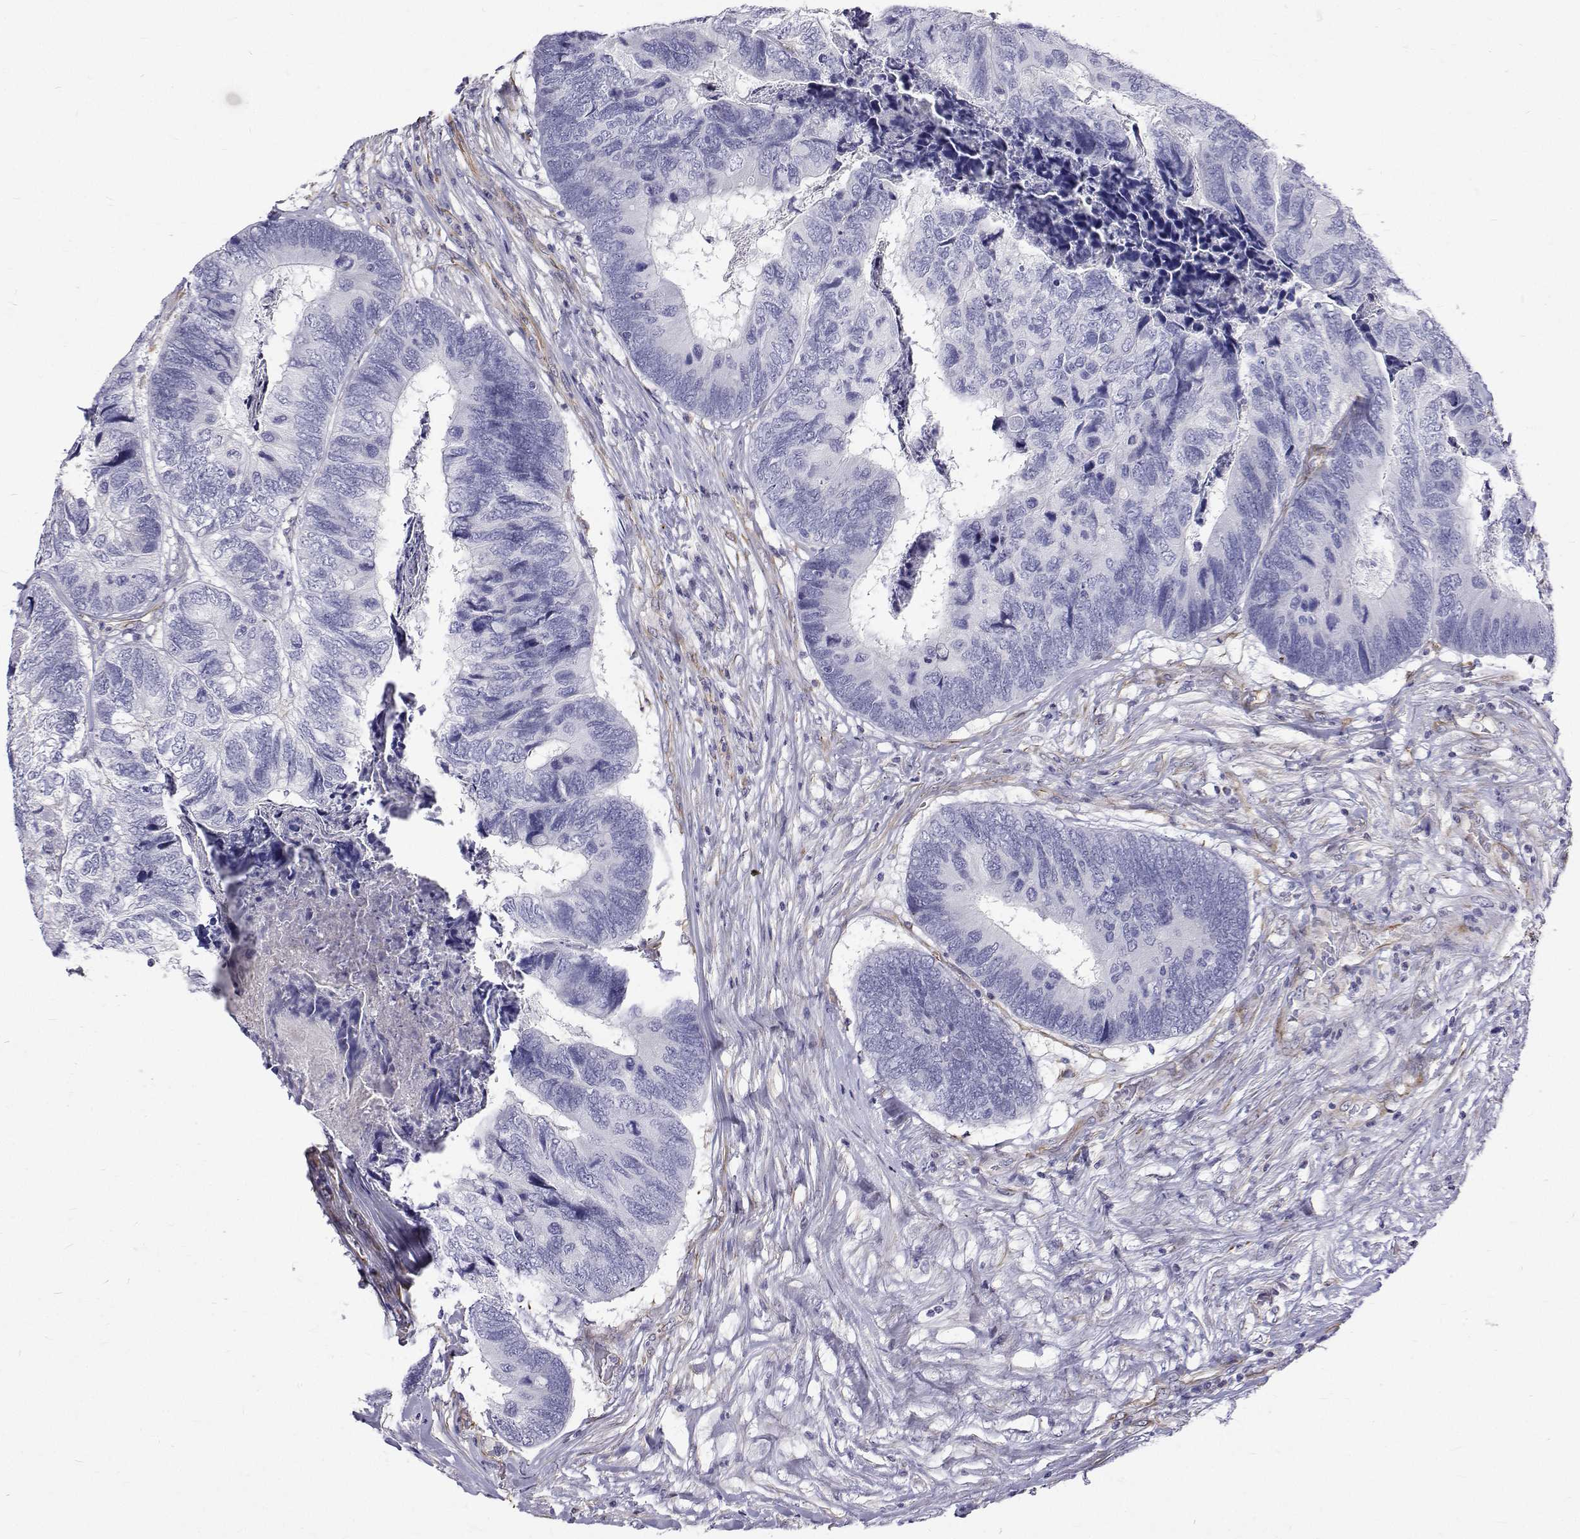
{"staining": {"intensity": "negative", "quantity": "none", "location": "none"}, "tissue": "colorectal cancer", "cell_type": "Tumor cells", "image_type": "cancer", "snomed": [{"axis": "morphology", "description": "Adenocarcinoma, NOS"}, {"axis": "topography", "description": "Colon"}], "caption": "A high-resolution micrograph shows immunohistochemistry staining of colorectal cancer (adenocarcinoma), which demonstrates no significant staining in tumor cells.", "gene": "OPRPN", "patient": {"sex": "female", "age": 67}}